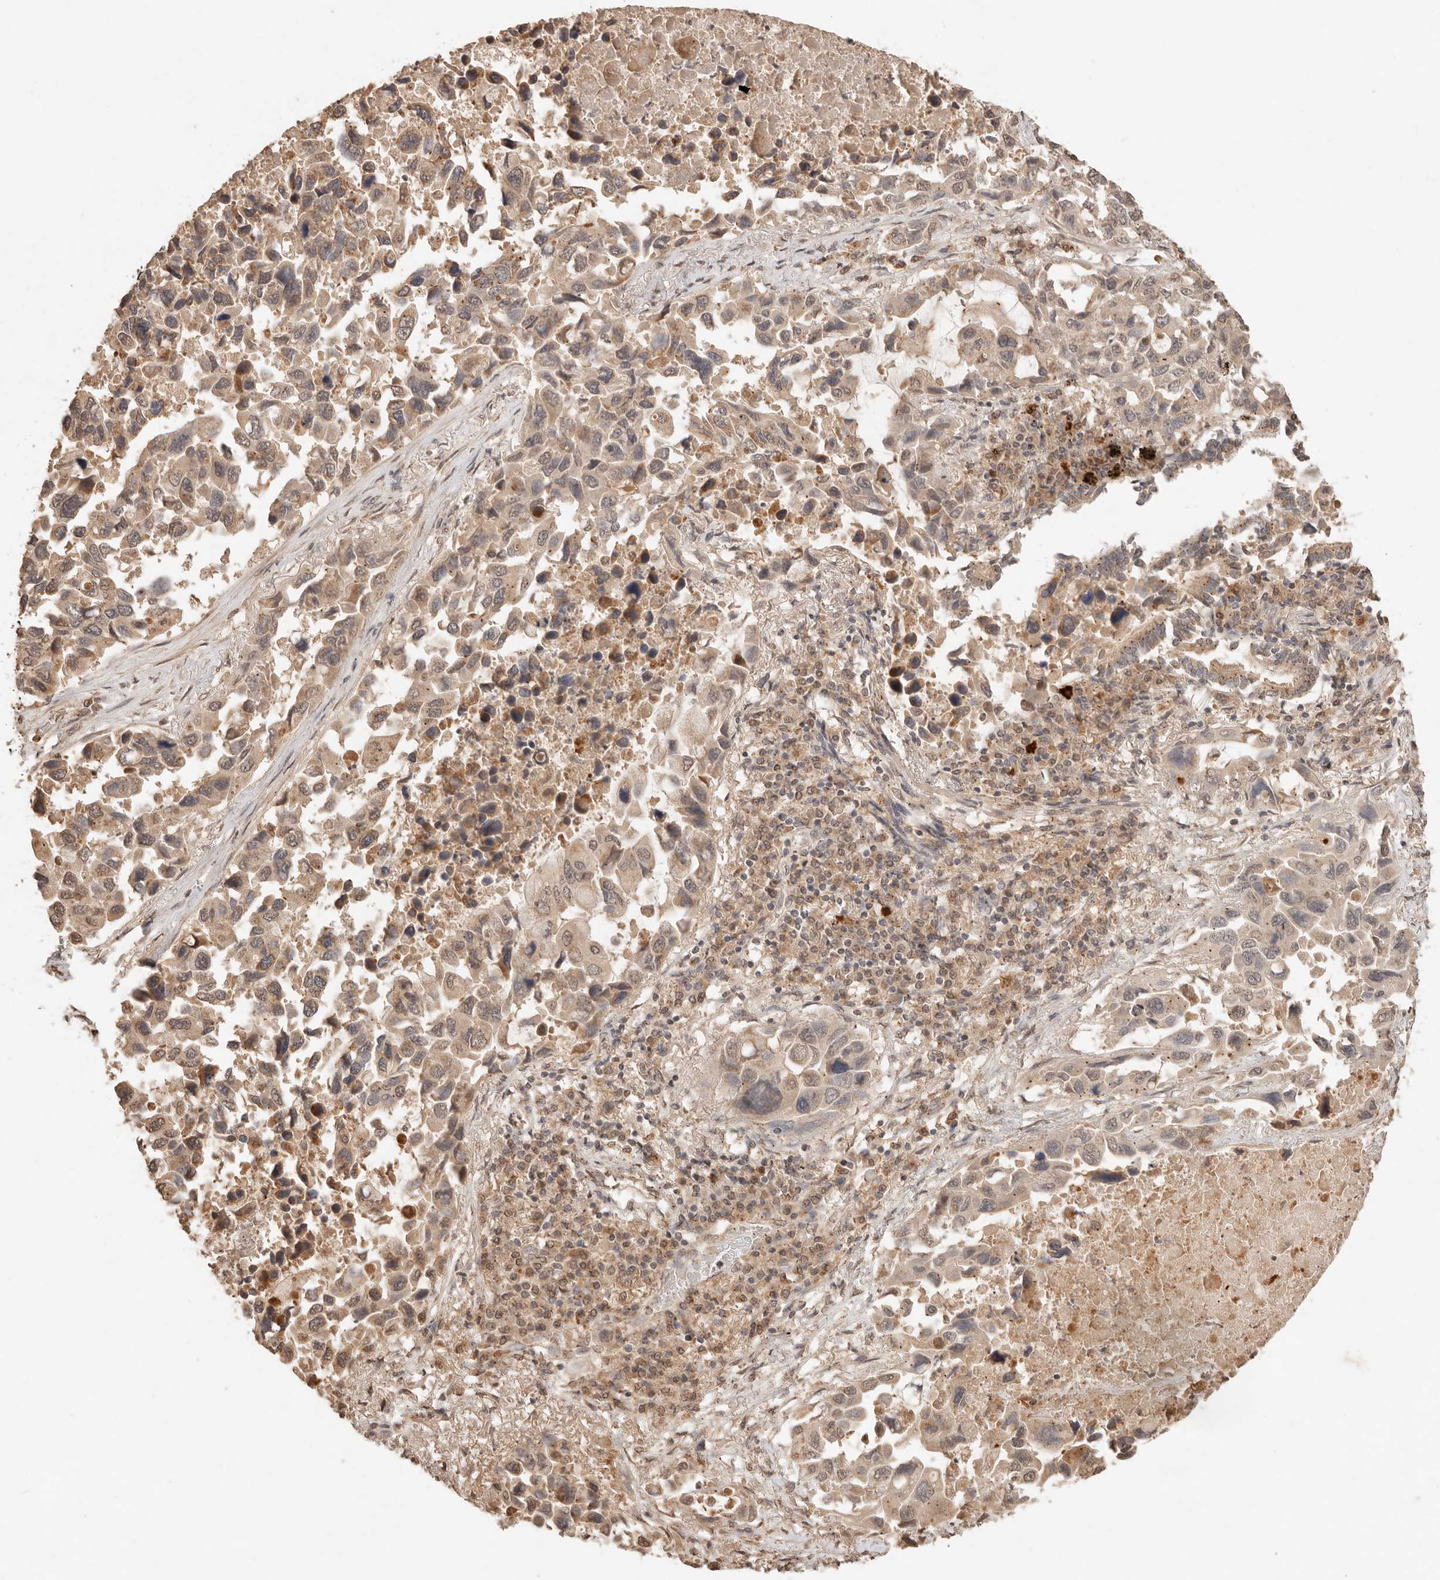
{"staining": {"intensity": "weak", "quantity": ">75%", "location": "cytoplasmic/membranous,nuclear"}, "tissue": "lung cancer", "cell_type": "Tumor cells", "image_type": "cancer", "snomed": [{"axis": "morphology", "description": "Adenocarcinoma, NOS"}, {"axis": "topography", "description": "Lung"}], "caption": "Immunohistochemical staining of human lung cancer displays low levels of weak cytoplasmic/membranous and nuclear protein staining in about >75% of tumor cells. (Stains: DAB (3,3'-diaminobenzidine) in brown, nuclei in blue, Microscopy: brightfield microscopy at high magnification).", "gene": "LMO4", "patient": {"sex": "male", "age": 64}}